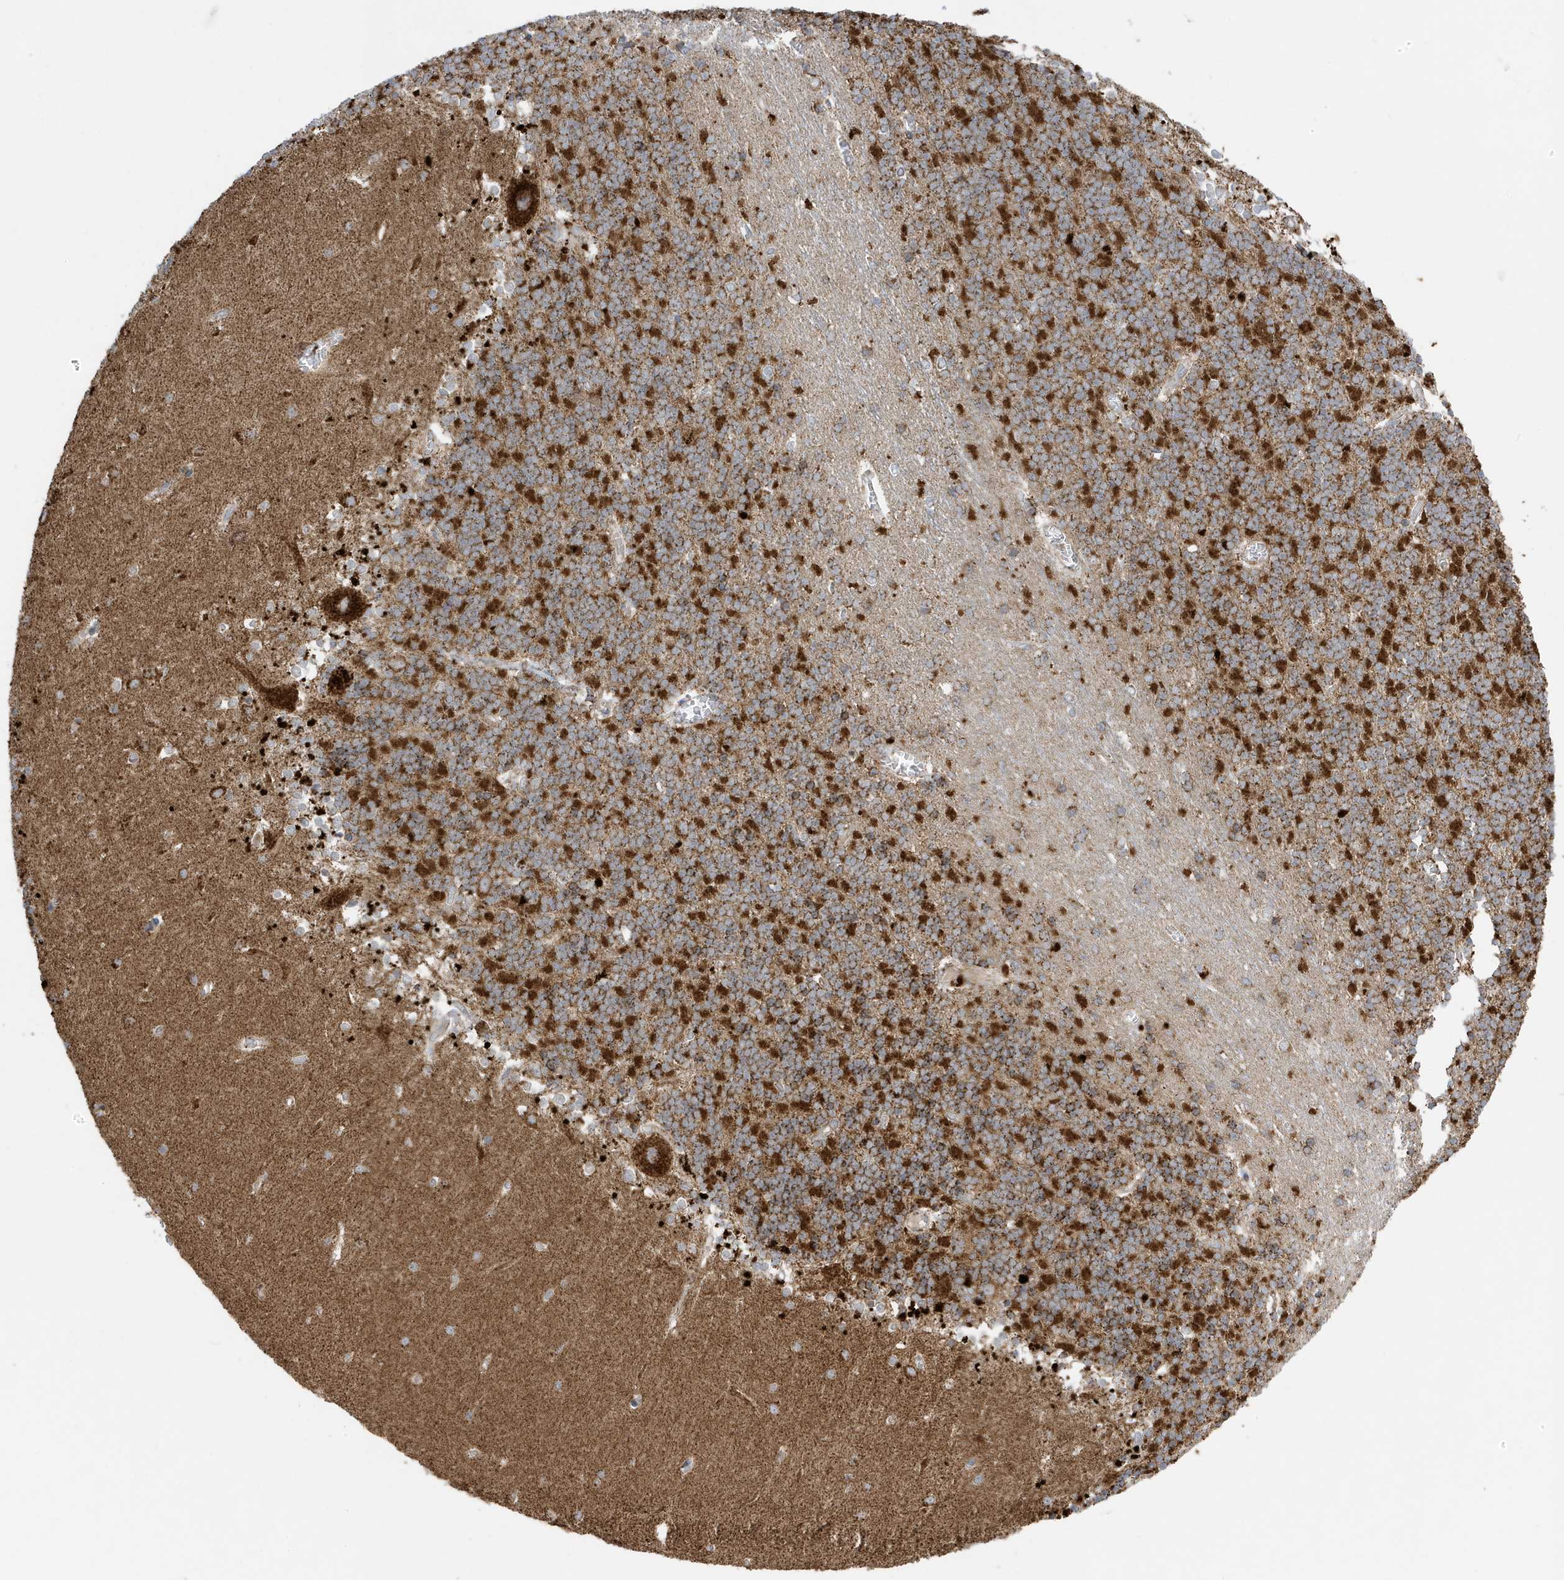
{"staining": {"intensity": "strong", "quantity": ">75%", "location": "cytoplasmic/membranous"}, "tissue": "cerebellum", "cell_type": "Cells in granular layer", "image_type": "normal", "snomed": [{"axis": "morphology", "description": "Normal tissue, NOS"}, {"axis": "topography", "description": "Cerebellum"}], "caption": "Immunohistochemistry micrograph of benign cerebellum stained for a protein (brown), which reveals high levels of strong cytoplasmic/membranous expression in approximately >75% of cells in granular layer.", "gene": "ATP5ME", "patient": {"sex": "male", "age": 37}}